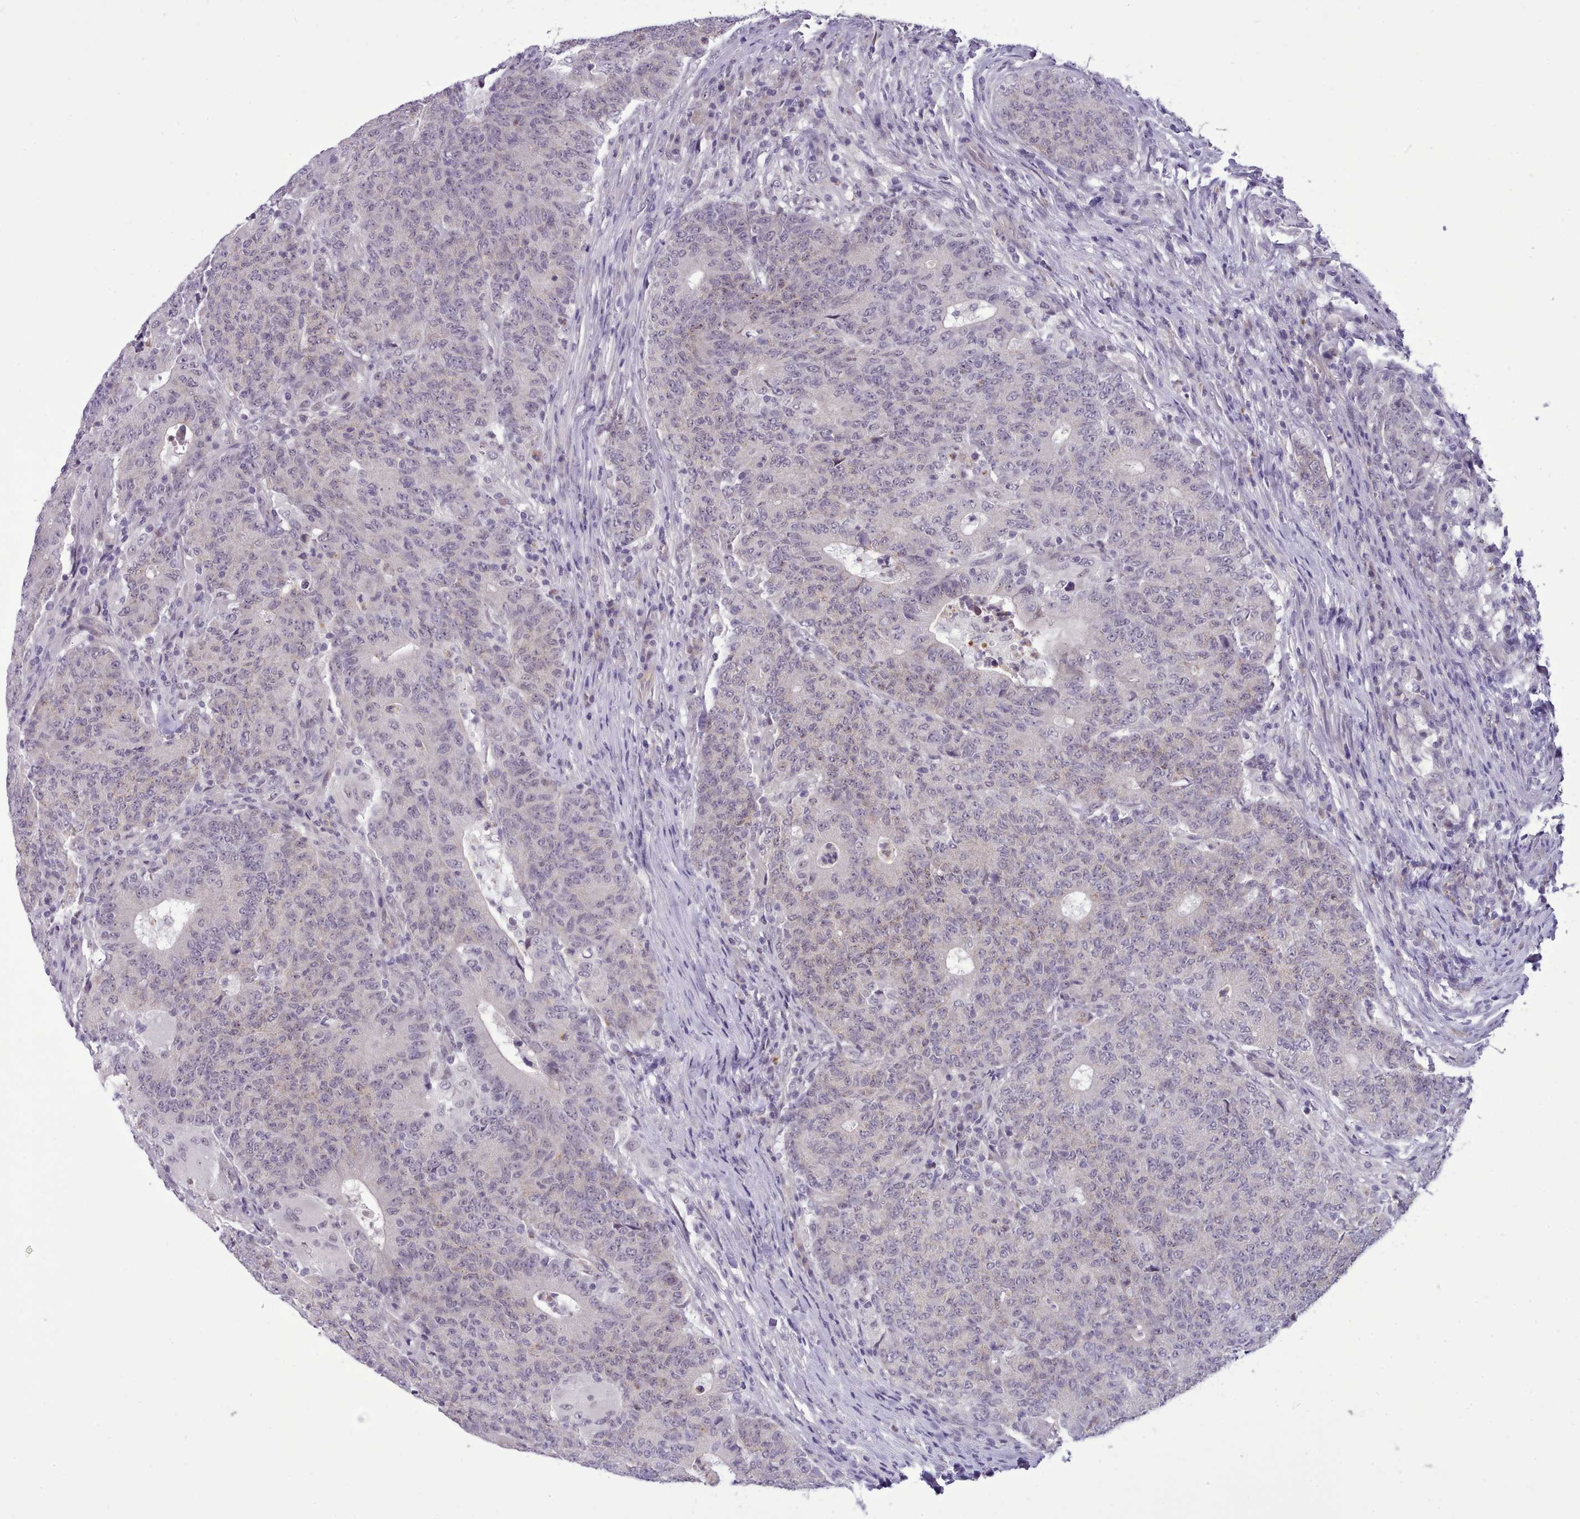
{"staining": {"intensity": "negative", "quantity": "none", "location": "none"}, "tissue": "colorectal cancer", "cell_type": "Tumor cells", "image_type": "cancer", "snomed": [{"axis": "morphology", "description": "Adenocarcinoma, NOS"}, {"axis": "topography", "description": "Colon"}], "caption": "A photomicrograph of colorectal cancer stained for a protein demonstrates no brown staining in tumor cells.", "gene": "KCTD16", "patient": {"sex": "female", "age": 75}}